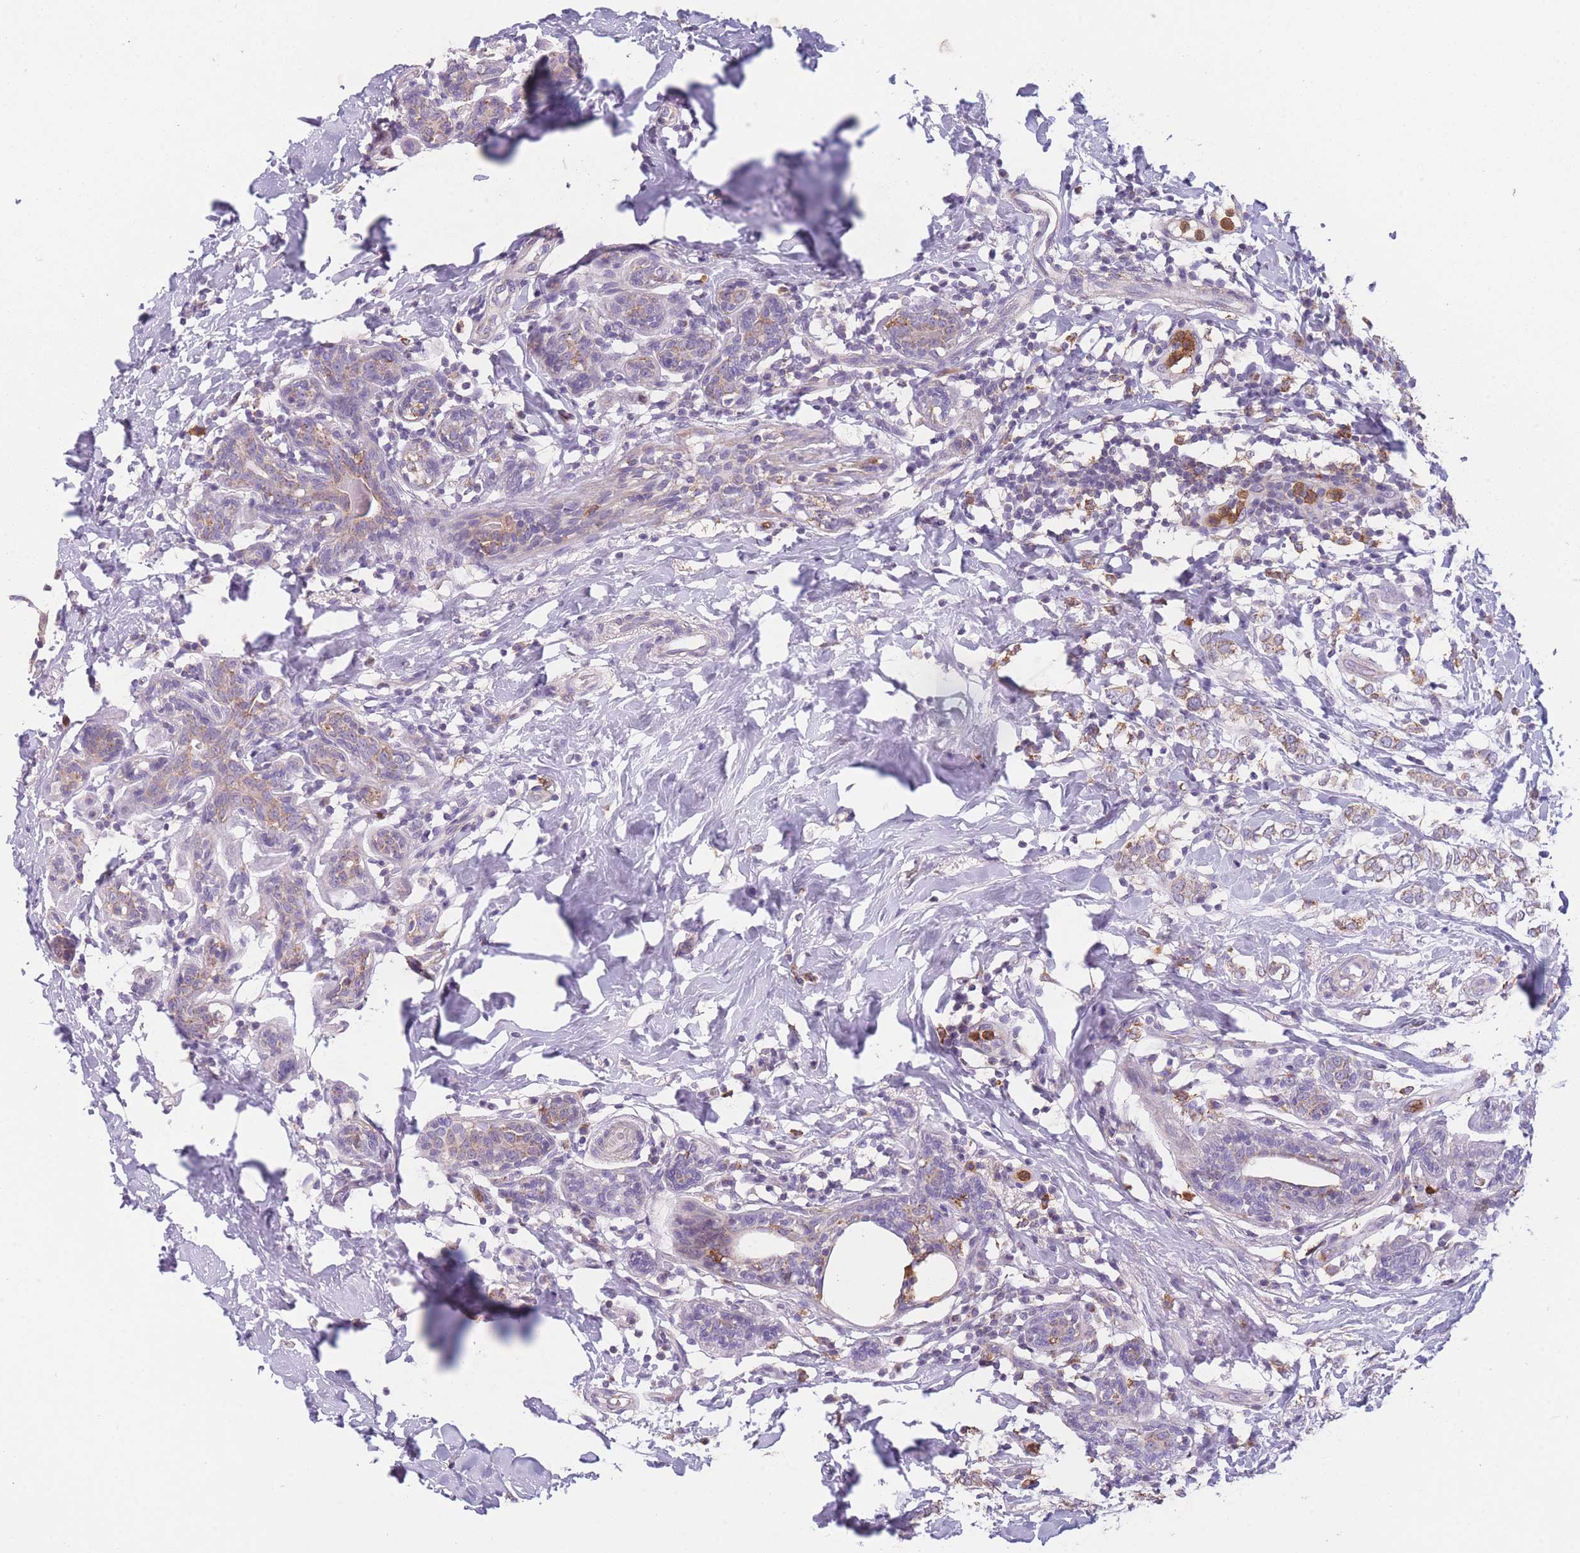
{"staining": {"intensity": "weak", "quantity": "<25%", "location": "cytoplasmic/membranous"}, "tissue": "breast cancer", "cell_type": "Tumor cells", "image_type": "cancer", "snomed": [{"axis": "morphology", "description": "Normal tissue, NOS"}, {"axis": "morphology", "description": "Lobular carcinoma"}, {"axis": "topography", "description": "Breast"}], "caption": "Human breast lobular carcinoma stained for a protein using IHC displays no expression in tumor cells.", "gene": "PRAM1", "patient": {"sex": "female", "age": 47}}